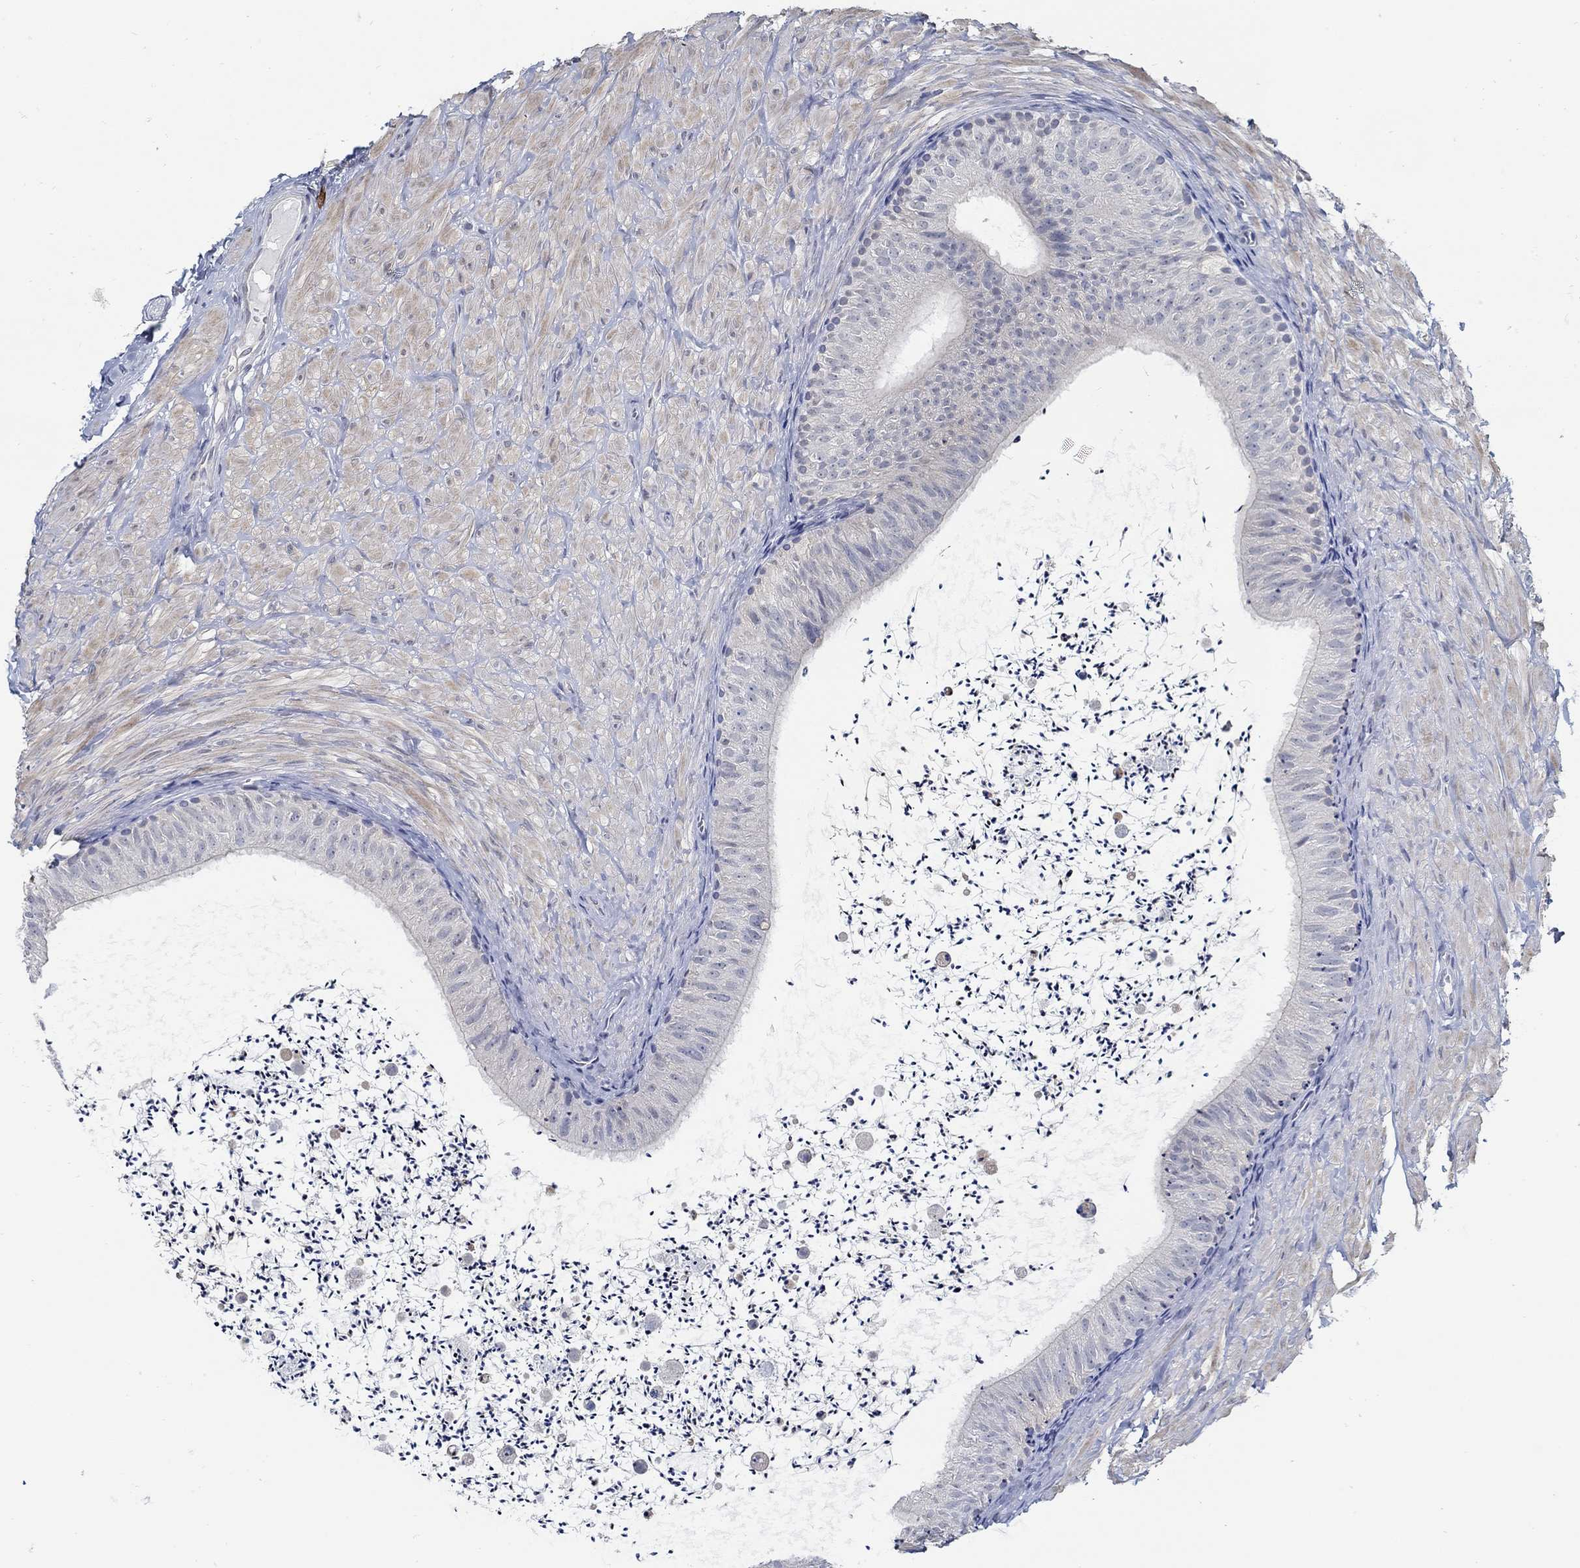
{"staining": {"intensity": "negative", "quantity": "none", "location": "none"}, "tissue": "epididymis", "cell_type": "Glandular cells", "image_type": "normal", "snomed": [{"axis": "morphology", "description": "Normal tissue, NOS"}, {"axis": "topography", "description": "Epididymis"}], "caption": "This is an immunohistochemistry histopathology image of unremarkable human epididymis. There is no expression in glandular cells.", "gene": "PCDH11X", "patient": {"sex": "male", "age": 32}}